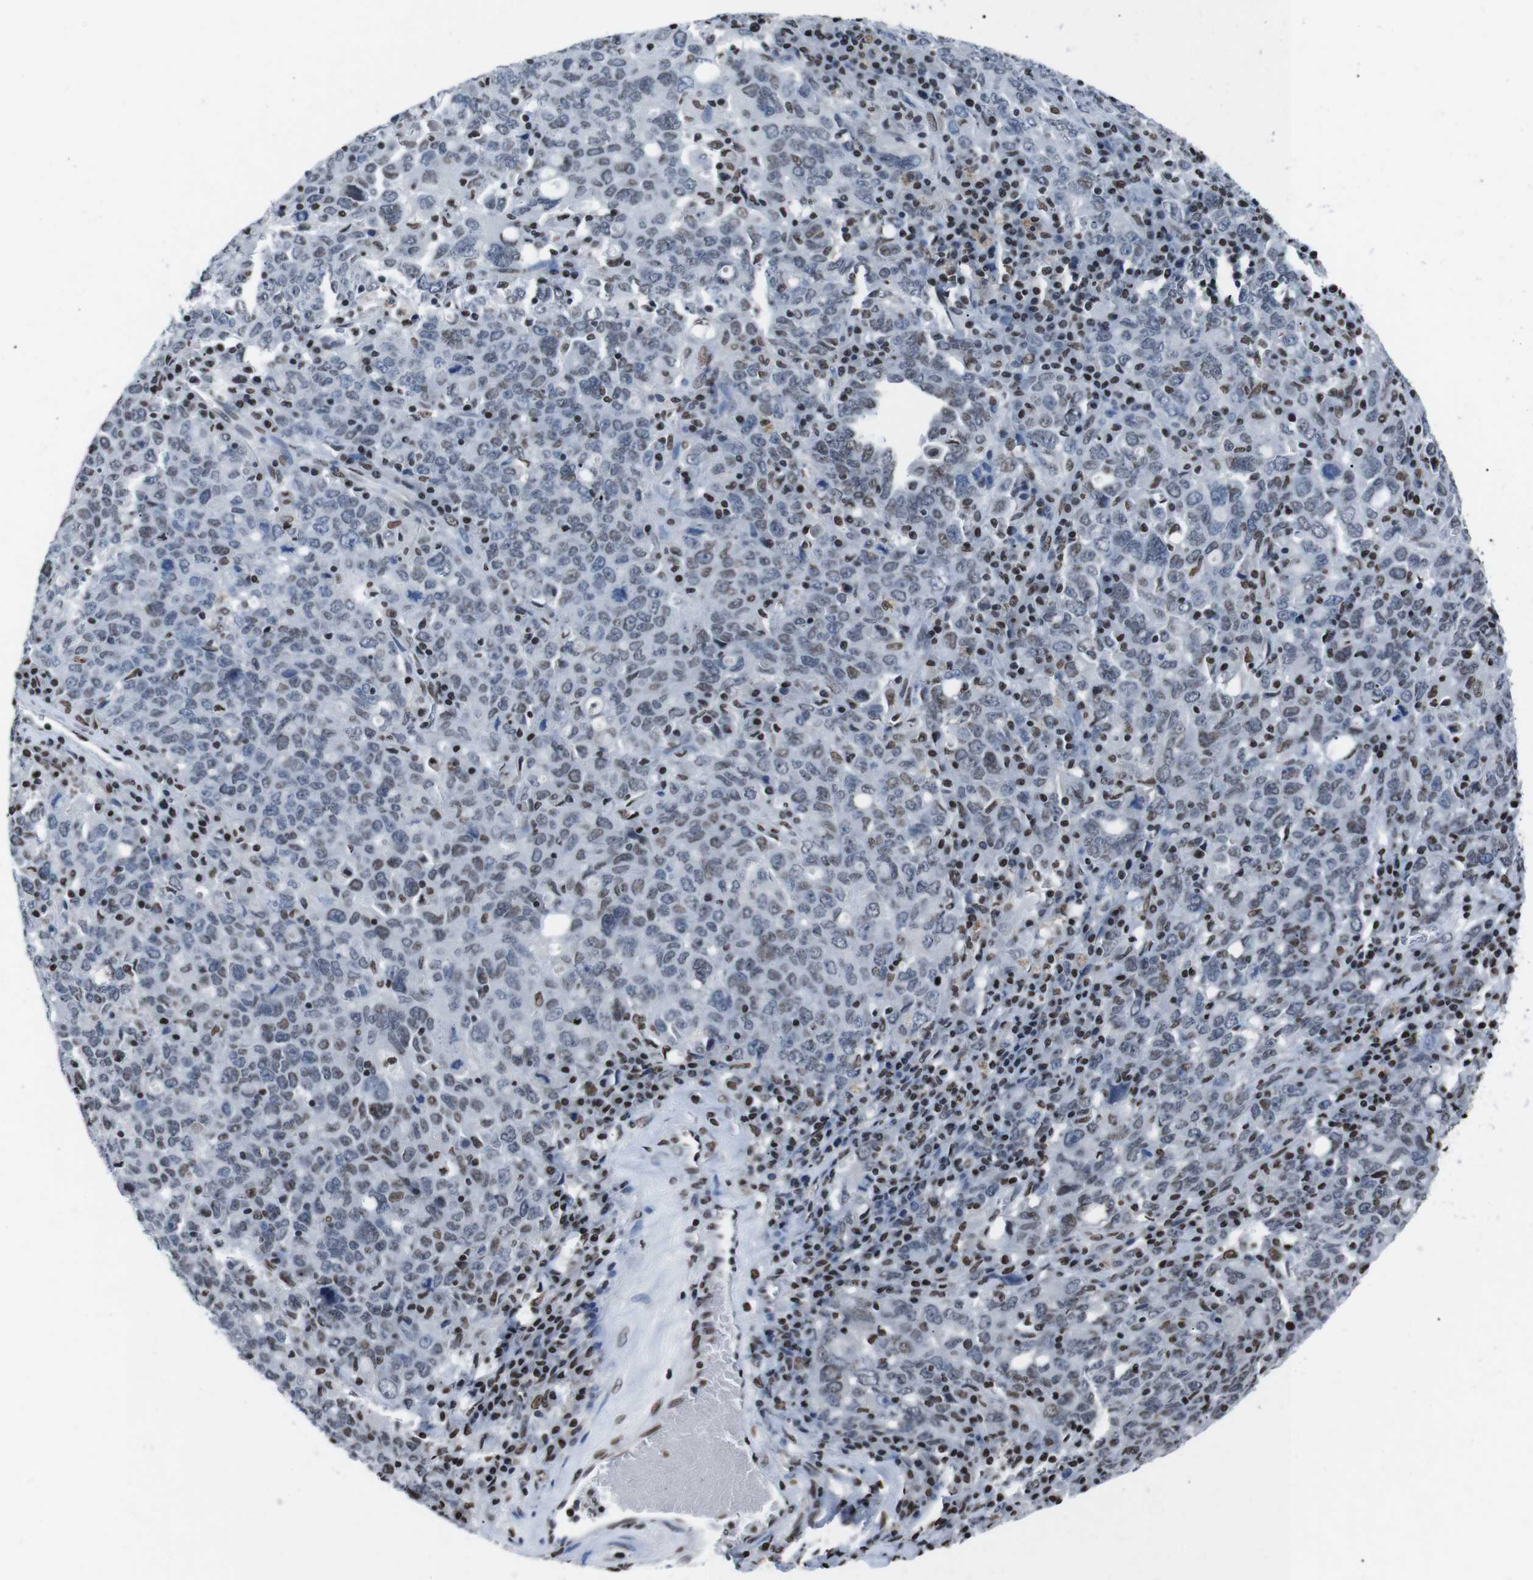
{"staining": {"intensity": "weak", "quantity": ">75%", "location": "nuclear"}, "tissue": "ovarian cancer", "cell_type": "Tumor cells", "image_type": "cancer", "snomed": [{"axis": "morphology", "description": "Carcinoma, endometroid"}, {"axis": "topography", "description": "Ovary"}], "caption": "Protein expression analysis of human ovarian cancer reveals weak nuclear staining in approximately >75% of tumor cells.", "gene": "PIP4P2", "patient": {"sex": "female", "age": 62}}